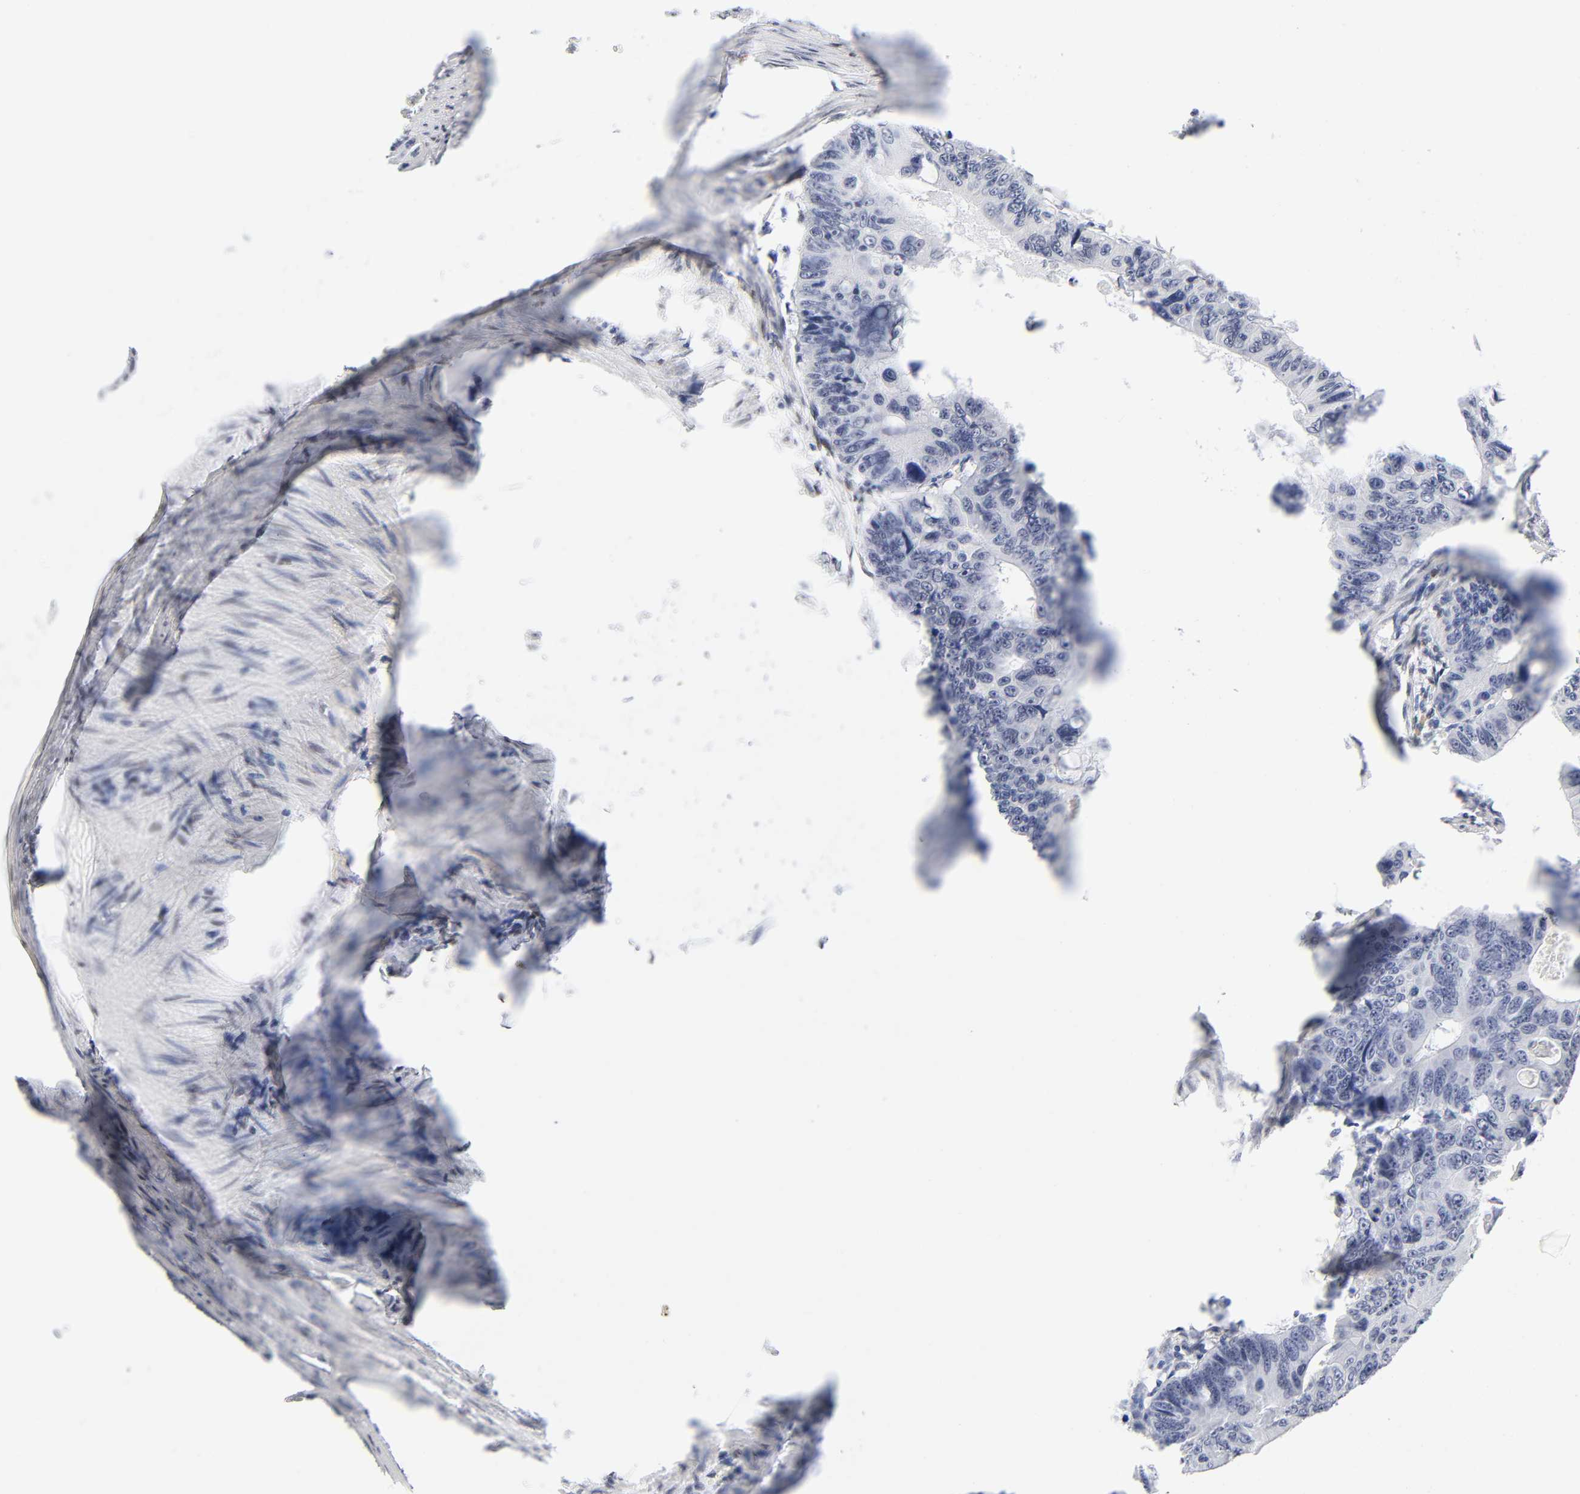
{"staining": {"intensity": "weak", "quantity": "25%-75%", "location": "nuclear"}, "tissue": "colorectal cancer", "cell_type": "Tumor cells", "image_type": "cancer", "snomed": [{"axis": "morphology", "description": "Adenocarcinoma, NOS"}, {"axis": "topography", "description": "Colon"}], "caption": "DAB immunohistochemical staining of human colorectal cancer exhibits weak nuclear protein staining in about 25%-75% of tumor cells.", "gene": "NFIC", "patient": {"sex": "female", "age": 55}}